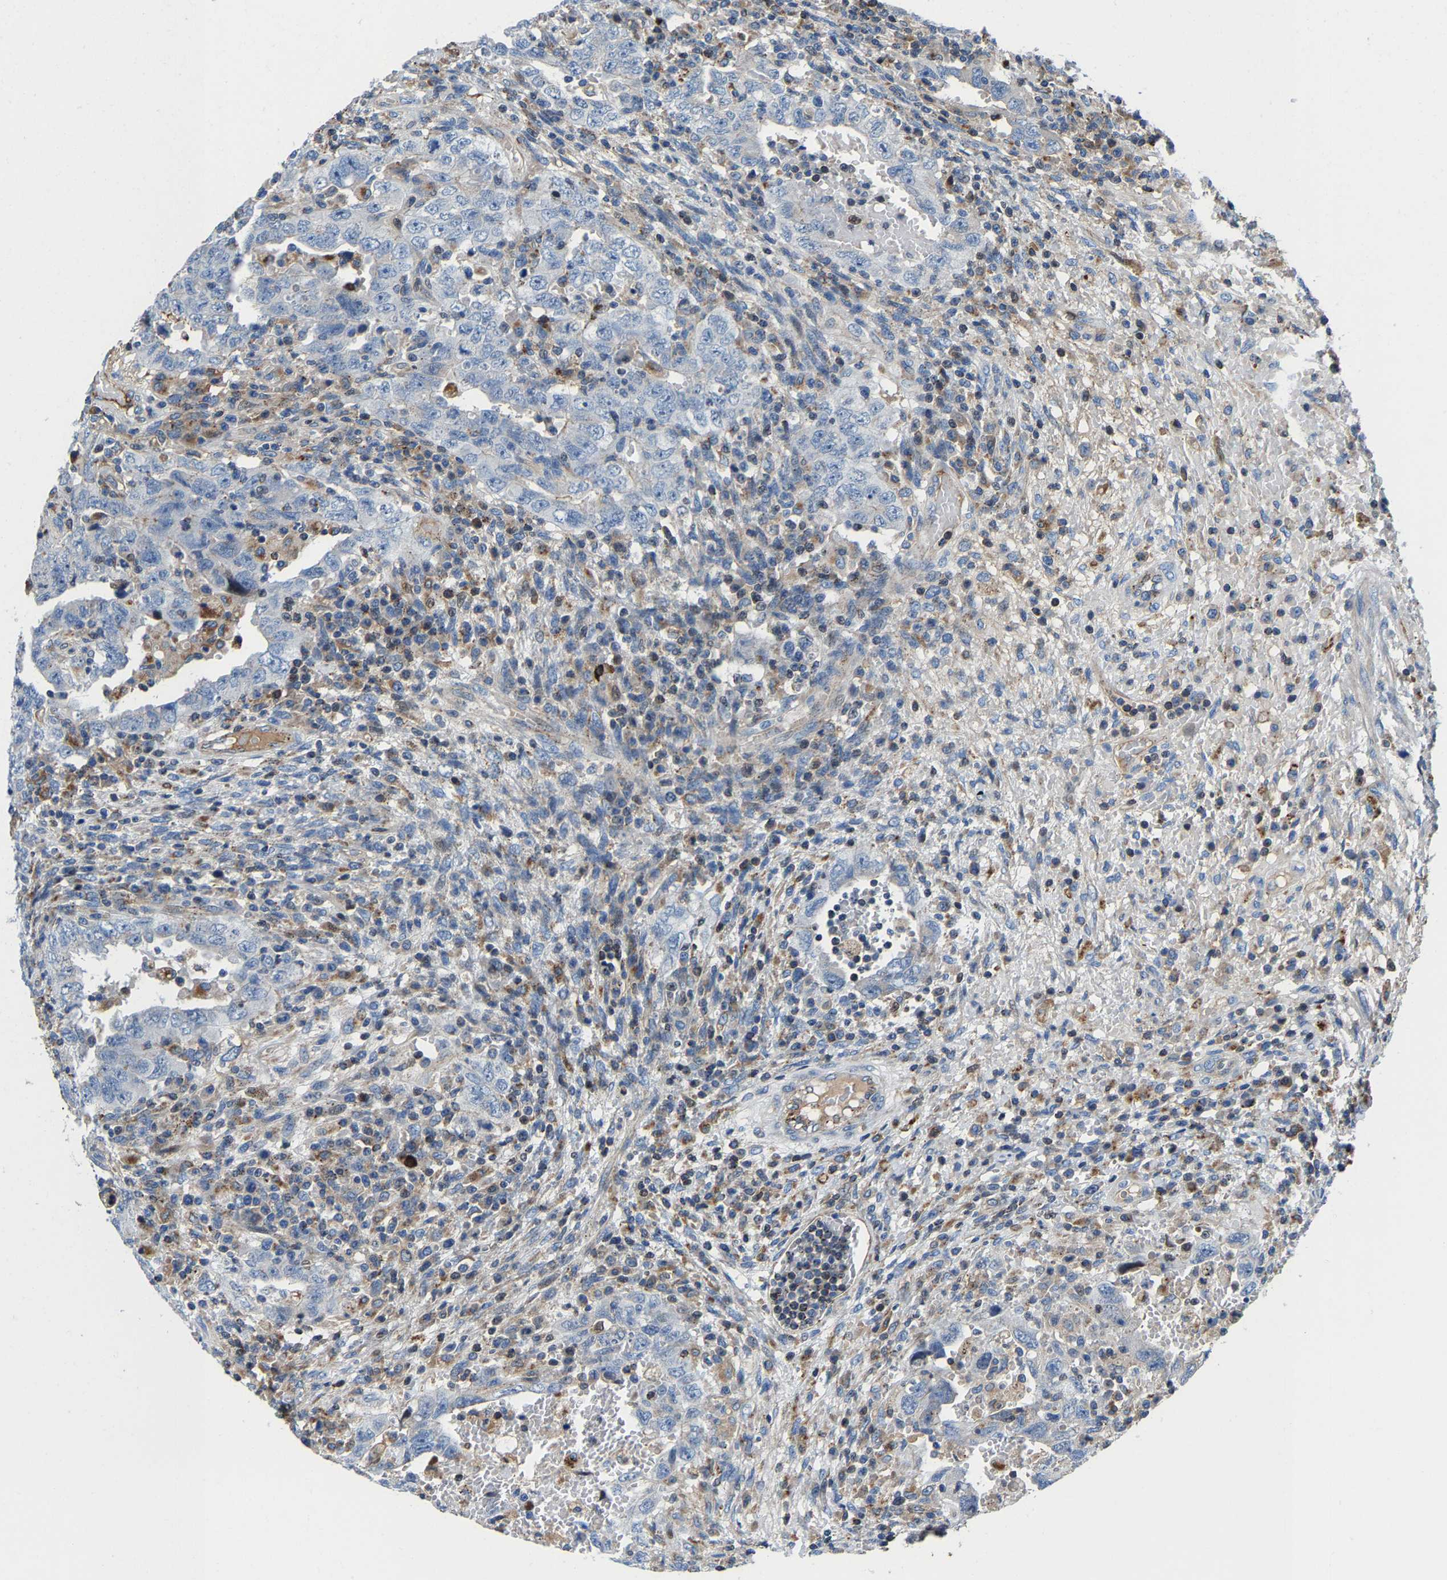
{"staining": {"intensity": "negative", "quantity": "none", "location": "none"}, "tissue": "testis cancer", "cell_type": "Tumor cells", "image_type": "cancer", "snomed": [{"axis": "morphology", "description": "Carcinoma, Embryonal, NOS"}, {"axis": "topography", "description": "Testis"}], "caption": "Testis cancer (embryonal carcinoma) stained for a protein using IHC demonstrates no expression tumor cells.", "gene": "DPP7", "patient": {"sex": "male", "age": 26}}